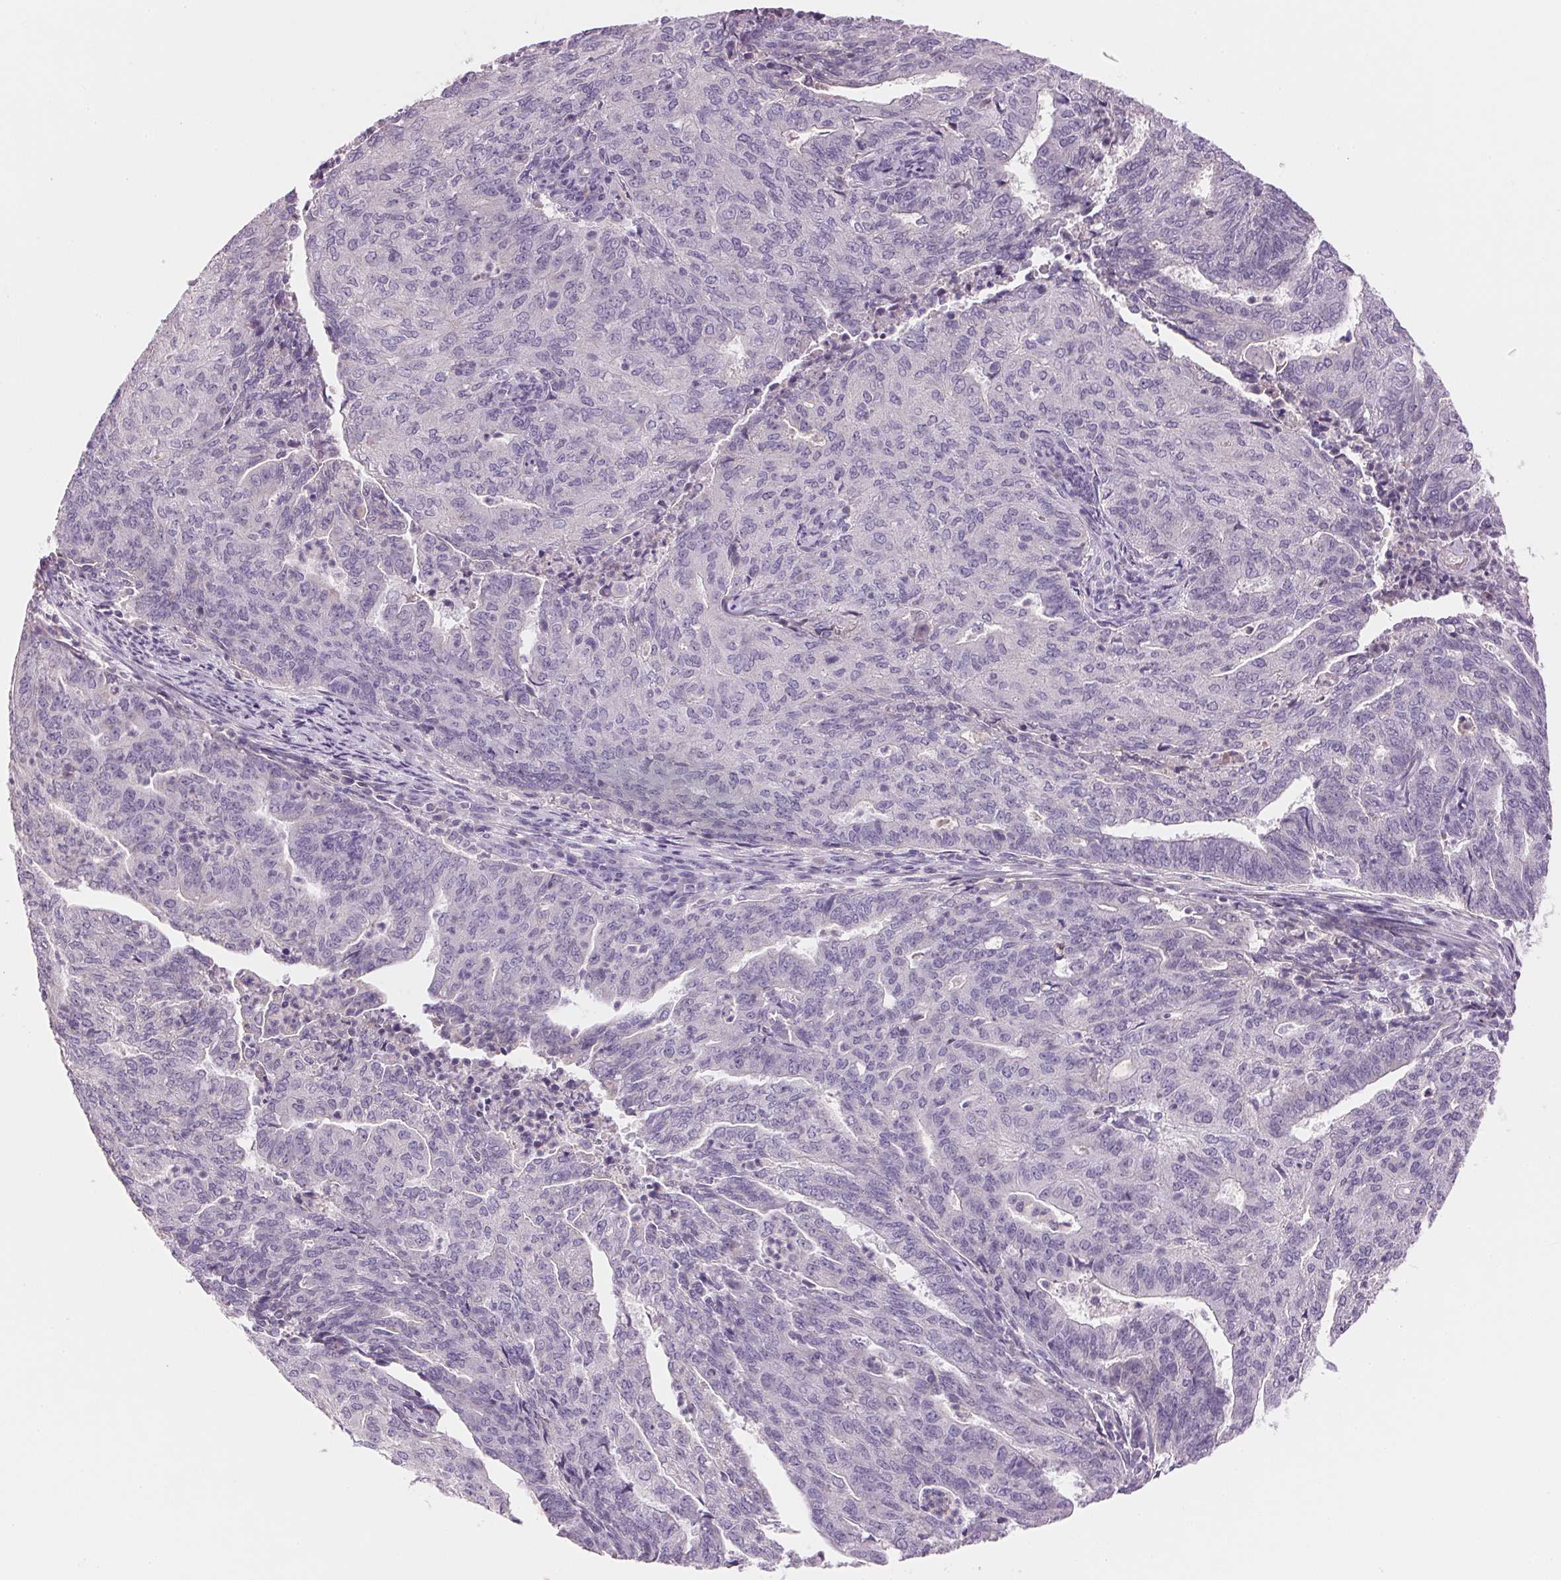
{"staining": {"intensity": "moderate", "quantity": "<25%", "location": "cytoplasmic/membranous"}, "tissue": "endometrial cancer", "cell_type": "Tumor cells", "image_type": "cancer", "snomed": [{"axis": "morphology", "description": "Adenocarcinoma, NOS"}, {"axis": "topography", "description": "Endometrium"}], "caption": "A photomicrograph showing moderate cytoplasmic/membranous expression in about <25% of tumor cells in endometrial cancer (adenocarcinoma), as visualized by brown immunohistochemical staining.", "gene": "CYP11B1", "patient": {"sex": "female", "age": 82}}